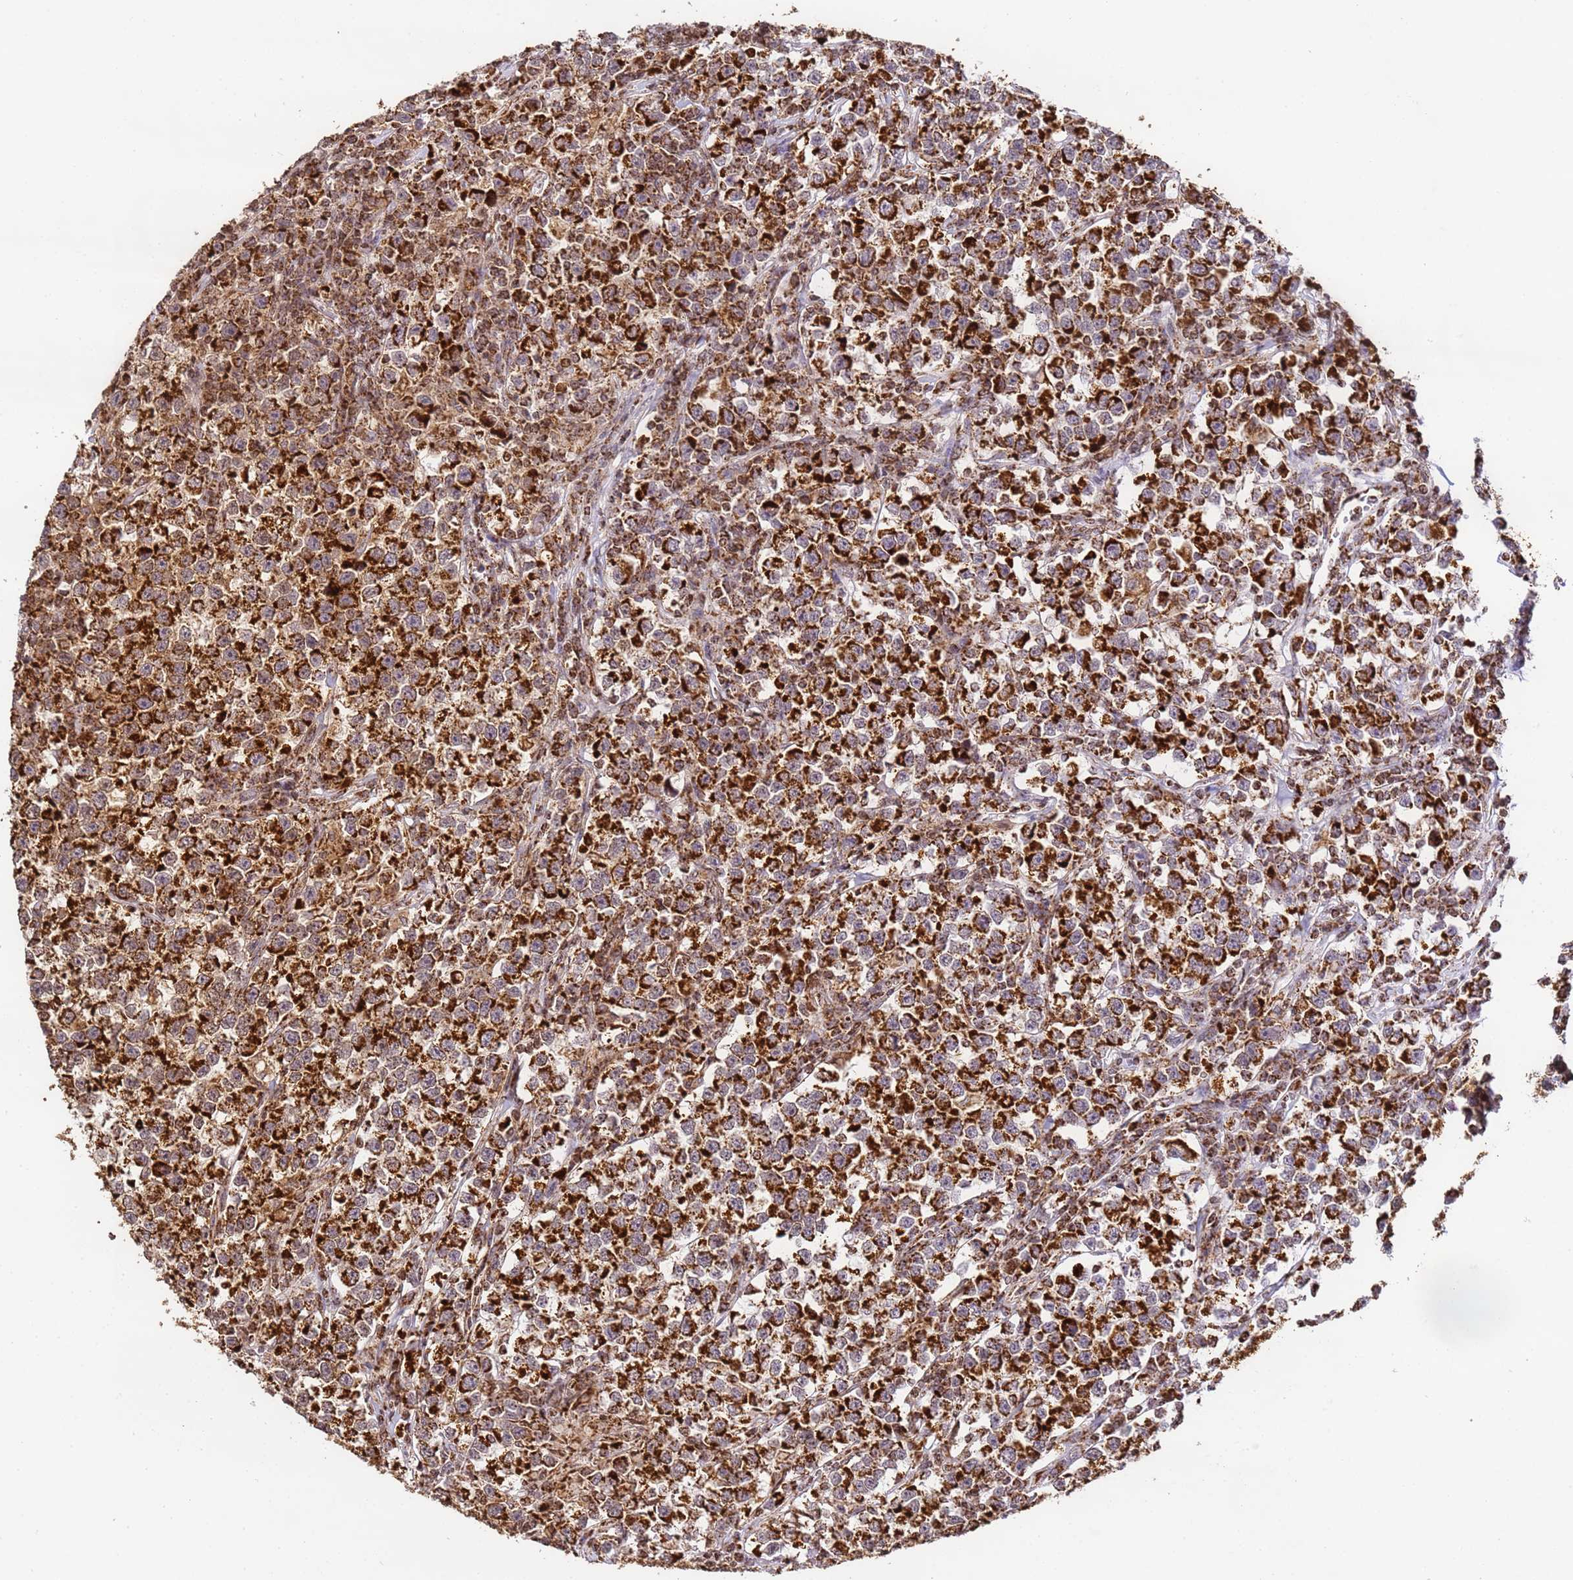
{"staining": {"intensity": "strong", "quantity": ">75%", "location": "cytoplasmic/membranous"}, "tissue": "testis cancer", "cell_type": "Tumor cells", "image_type": "cancer", "snomed": [{"axis": "morphology", "description": "Normal tissue, NOS"}, {"axis": "morphology", "description": "Seminoma, NOS"}, {"axis": "topography", "description": "Testis"}], "caption": "This is a photomicrograph of immunohistochemistry (IHC) staining of seminoma (testis), which shows strong positivity in the cytoplasmic/membranous of tumor cells.", "gene": "HSPE1", "patient": {"sex": "male", "age": 43}}